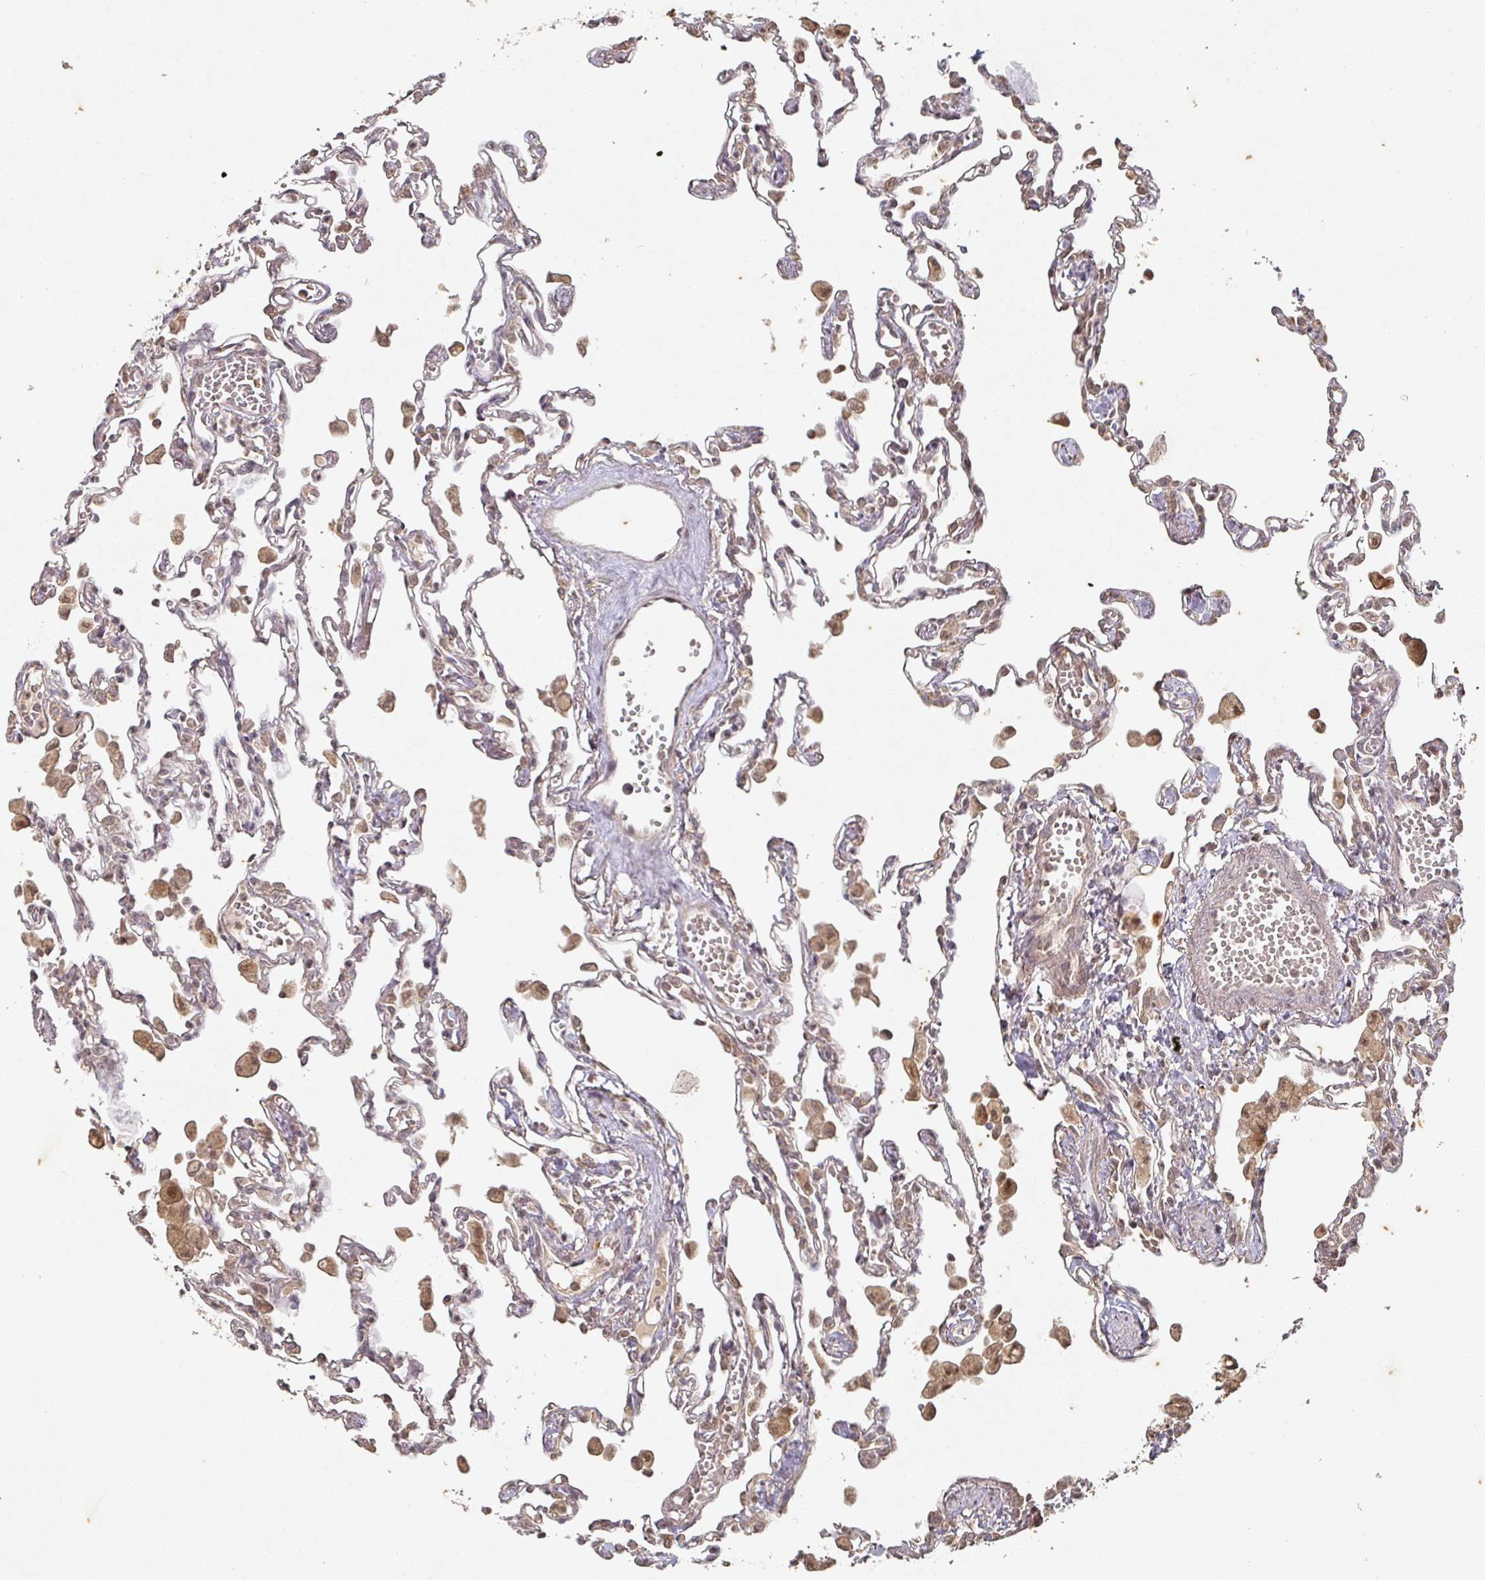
{"staining": {"intensity": "weak", "quantity": "25%-75%", "location": "cytoplasmic/membranous"}, "tissue": "lung", "cell_type": "Alveolar cells", "image_type": "normal", "snomed": [{"axis": "morphology", "description": "Normal tissue, NOS"}, {"axis": "topography", "description": "Bronchus"}, {"axis": "topography", "description": "Lung"}], "caption": "Alveolar cells exhibit low levels of weak cytoplasmic/membranous staining in about 25%-75% of cells in normal human lung.", "gene": "CAPN5", "patient": {"sex": "female", "age": 49}}